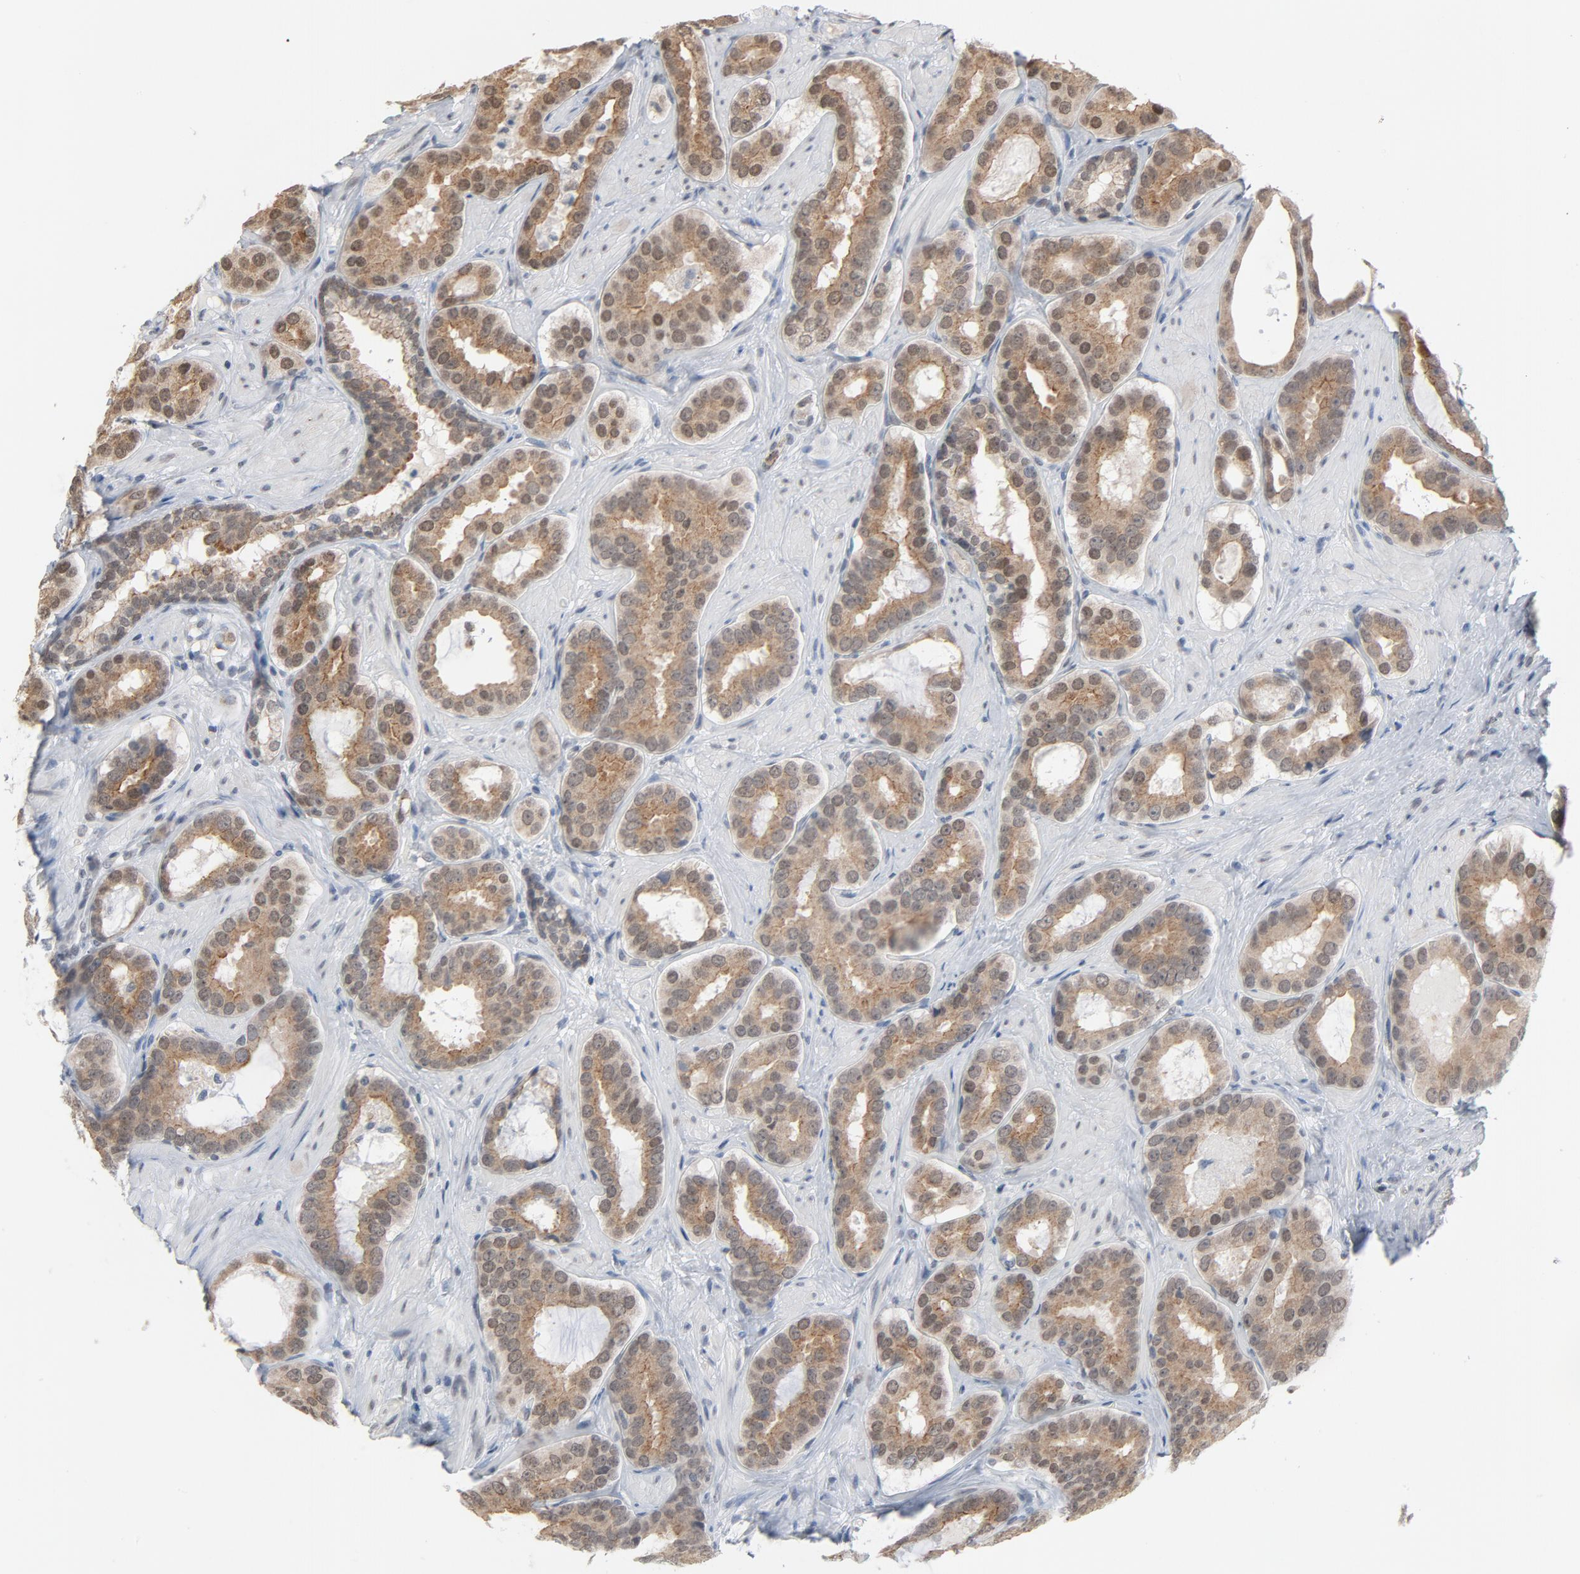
{"staining": {"intensity": "moderate", "quantity": ">75%", "location": "cytoplasmic/membranous"}, "tissue": "prostate cancer", "cell_type": "Tumor cells", "image_type": "cancer", "snomed": [{"axis": "morphology", "description": "Adenocarcinoma, Low grade"}, {"axis": "topography", "description": "Prostate"}], "caption": "A high-resolution photomicrograph shows immunohistochemistry (IHC) staining of prostate cancer (low-grade adenocarcinoma), which exhibits moderate cytoplasmic/membranous positivity in about >75% of tumor cells.", "gene": "ITPR3", "patient": {"sex": "male", "age": 59}}